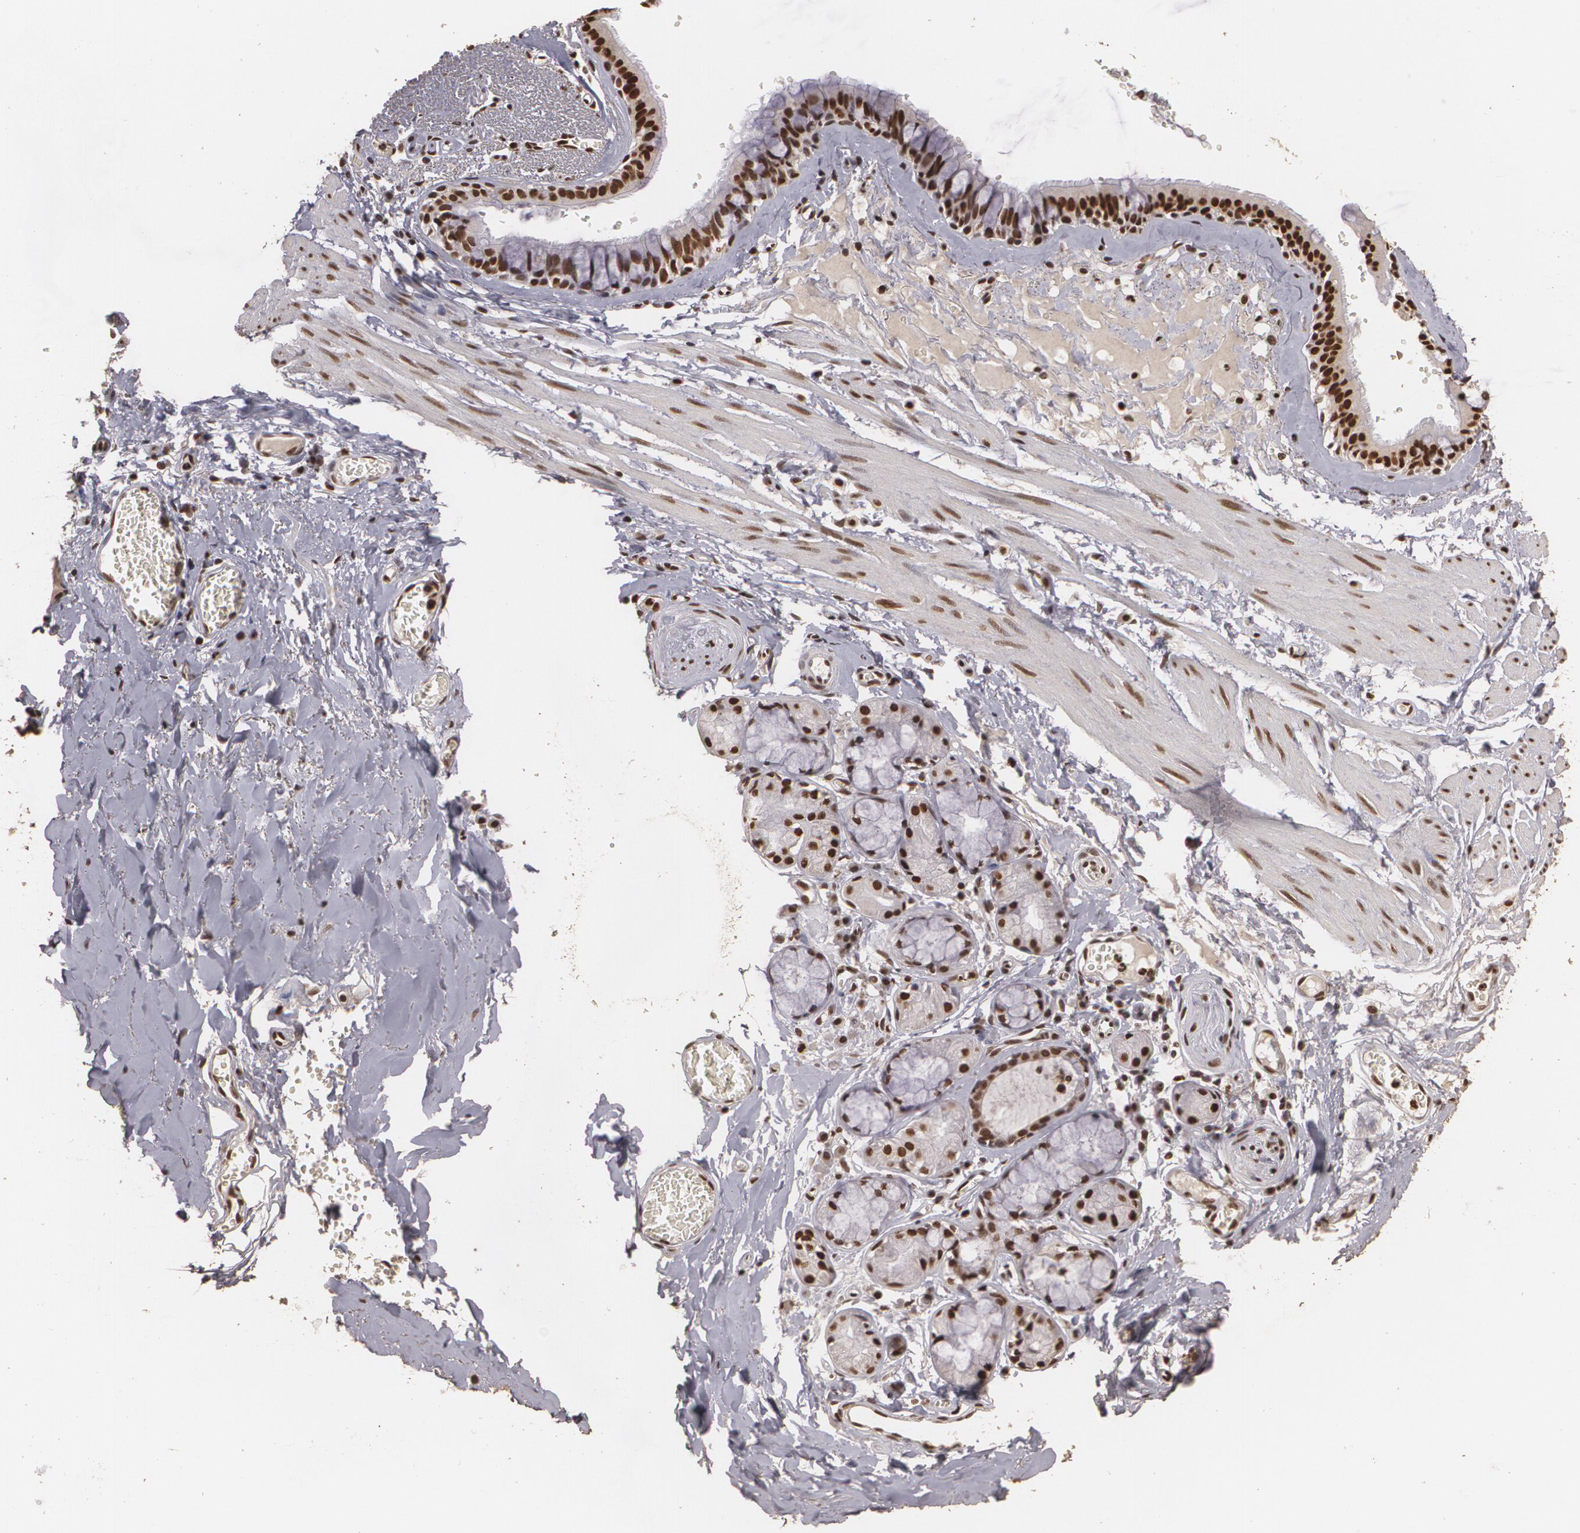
{"staining": {"intensity": "strong", "quantity": ">75%", "location": "nuclear"}, "tissue": "bronchus", "cell_type": "Respiratory epithelial cells", "image_type": "normal", "snomed": [{"axis": "morphology", "description": "Normal tissue, NOS"}, {"axis": "topography", "description": "Bronchus"}, {"axis": "topography", "description": "Lung"}], "caption": "Respiratory epithelial cells demonstrate strong nuclear positivity in approximately >75% of cells in unremarkable bronchus. Nuclei are stained in blue.", "gene": "RCOR1", "patient": {"sex": "female", "age": 56}}